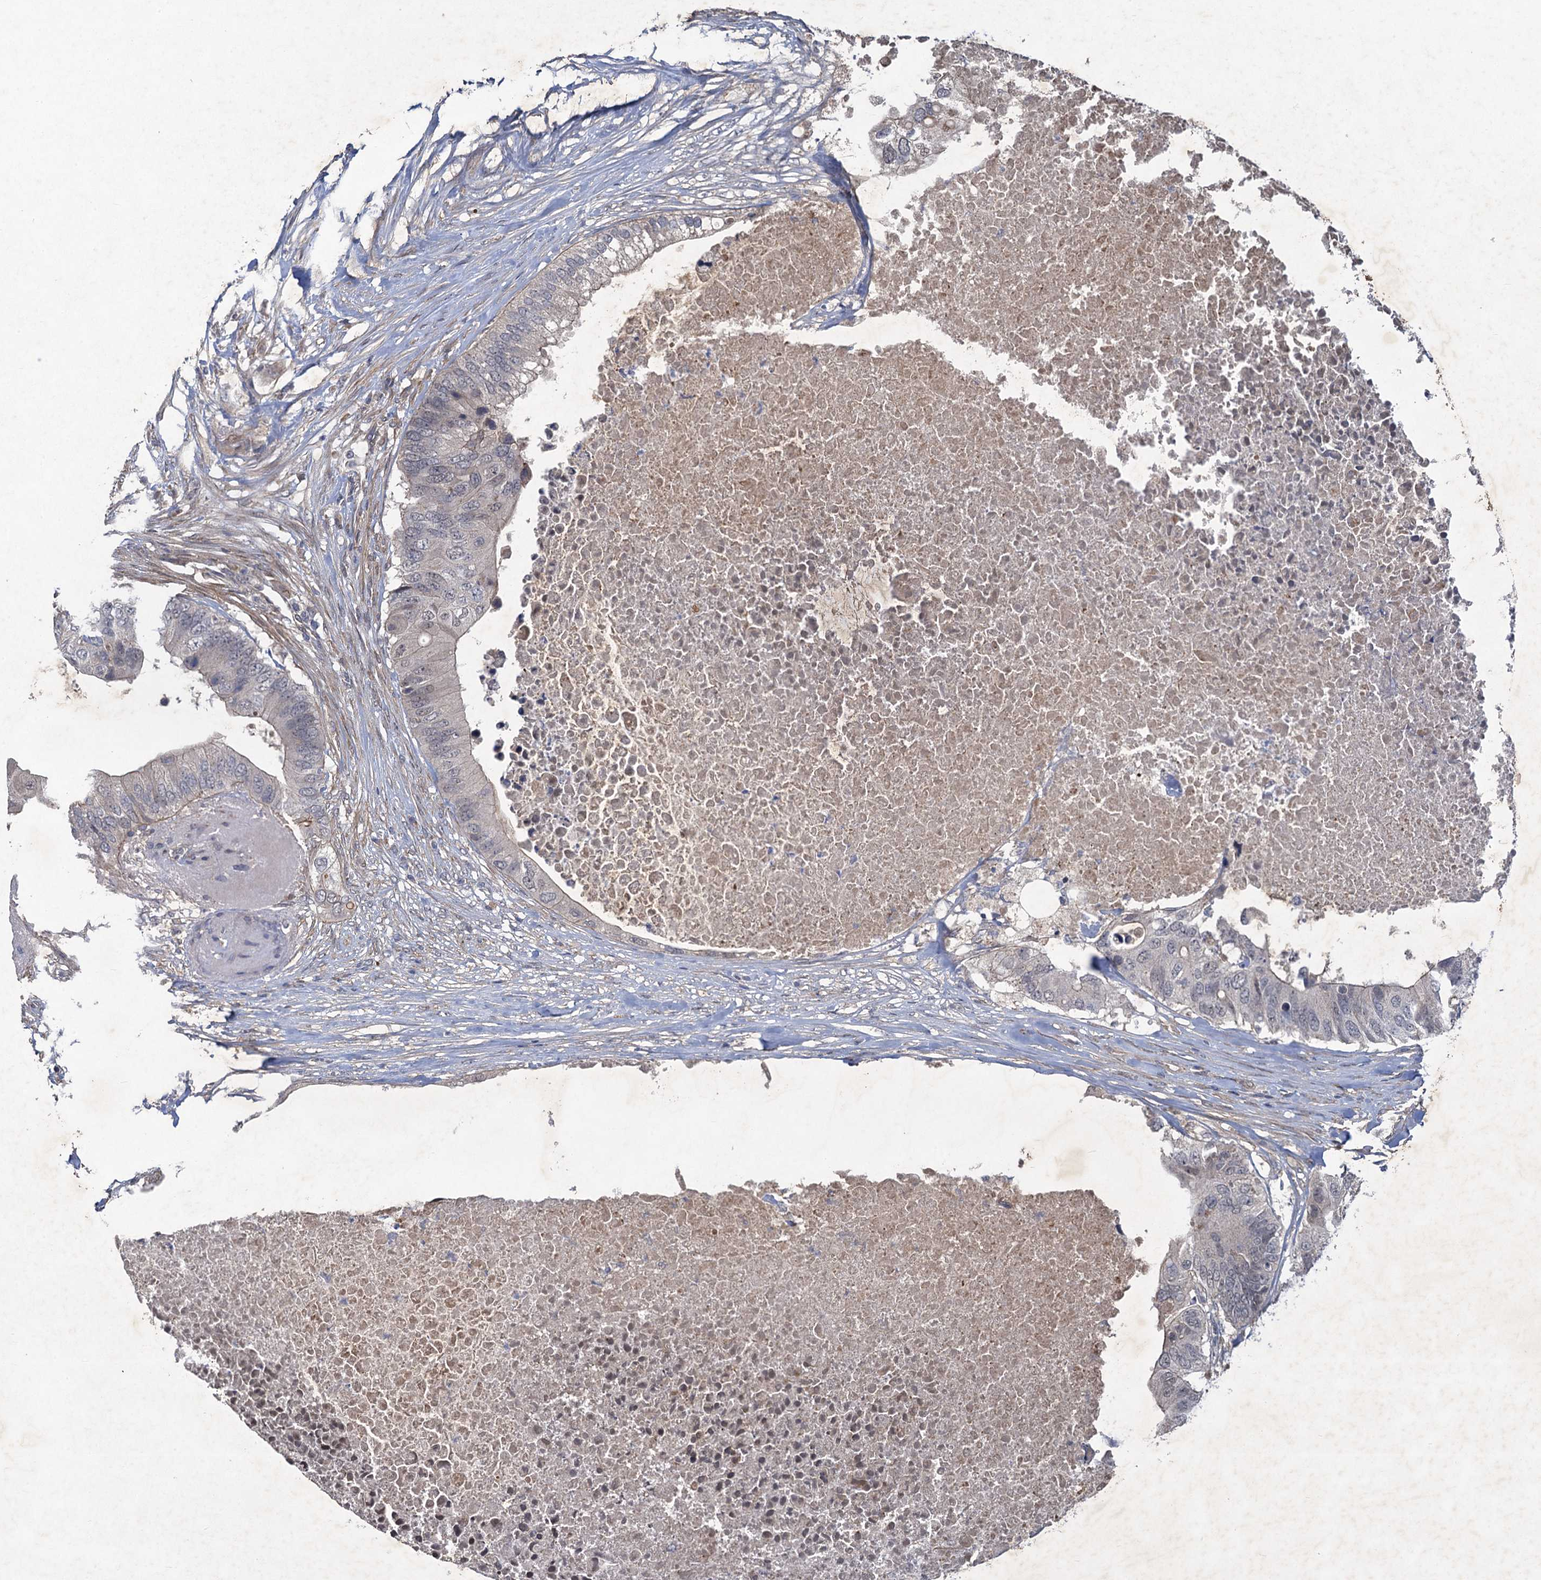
{"staining": {"intensity": "negative", "quantity": "none", "location": "none"}, "tissue": "colorectal cancer", "cell_type": "Tumor cells", "image_type": "cancer", "snomed": [{"axis": "morphology", "description": "Adenocarcinoma, NOS"}, {"axis": "topography", "description": "Colon"}], "caption": "Protein analysis of colorectal cancer shows no significant expression in tumor cells. (DAB (3,3'-diaminobenzidine) immunohistochemistry with hematoxylin counter stain).", "gene": "NUDT22", "patient": {"sex": "male", "age": 71}}